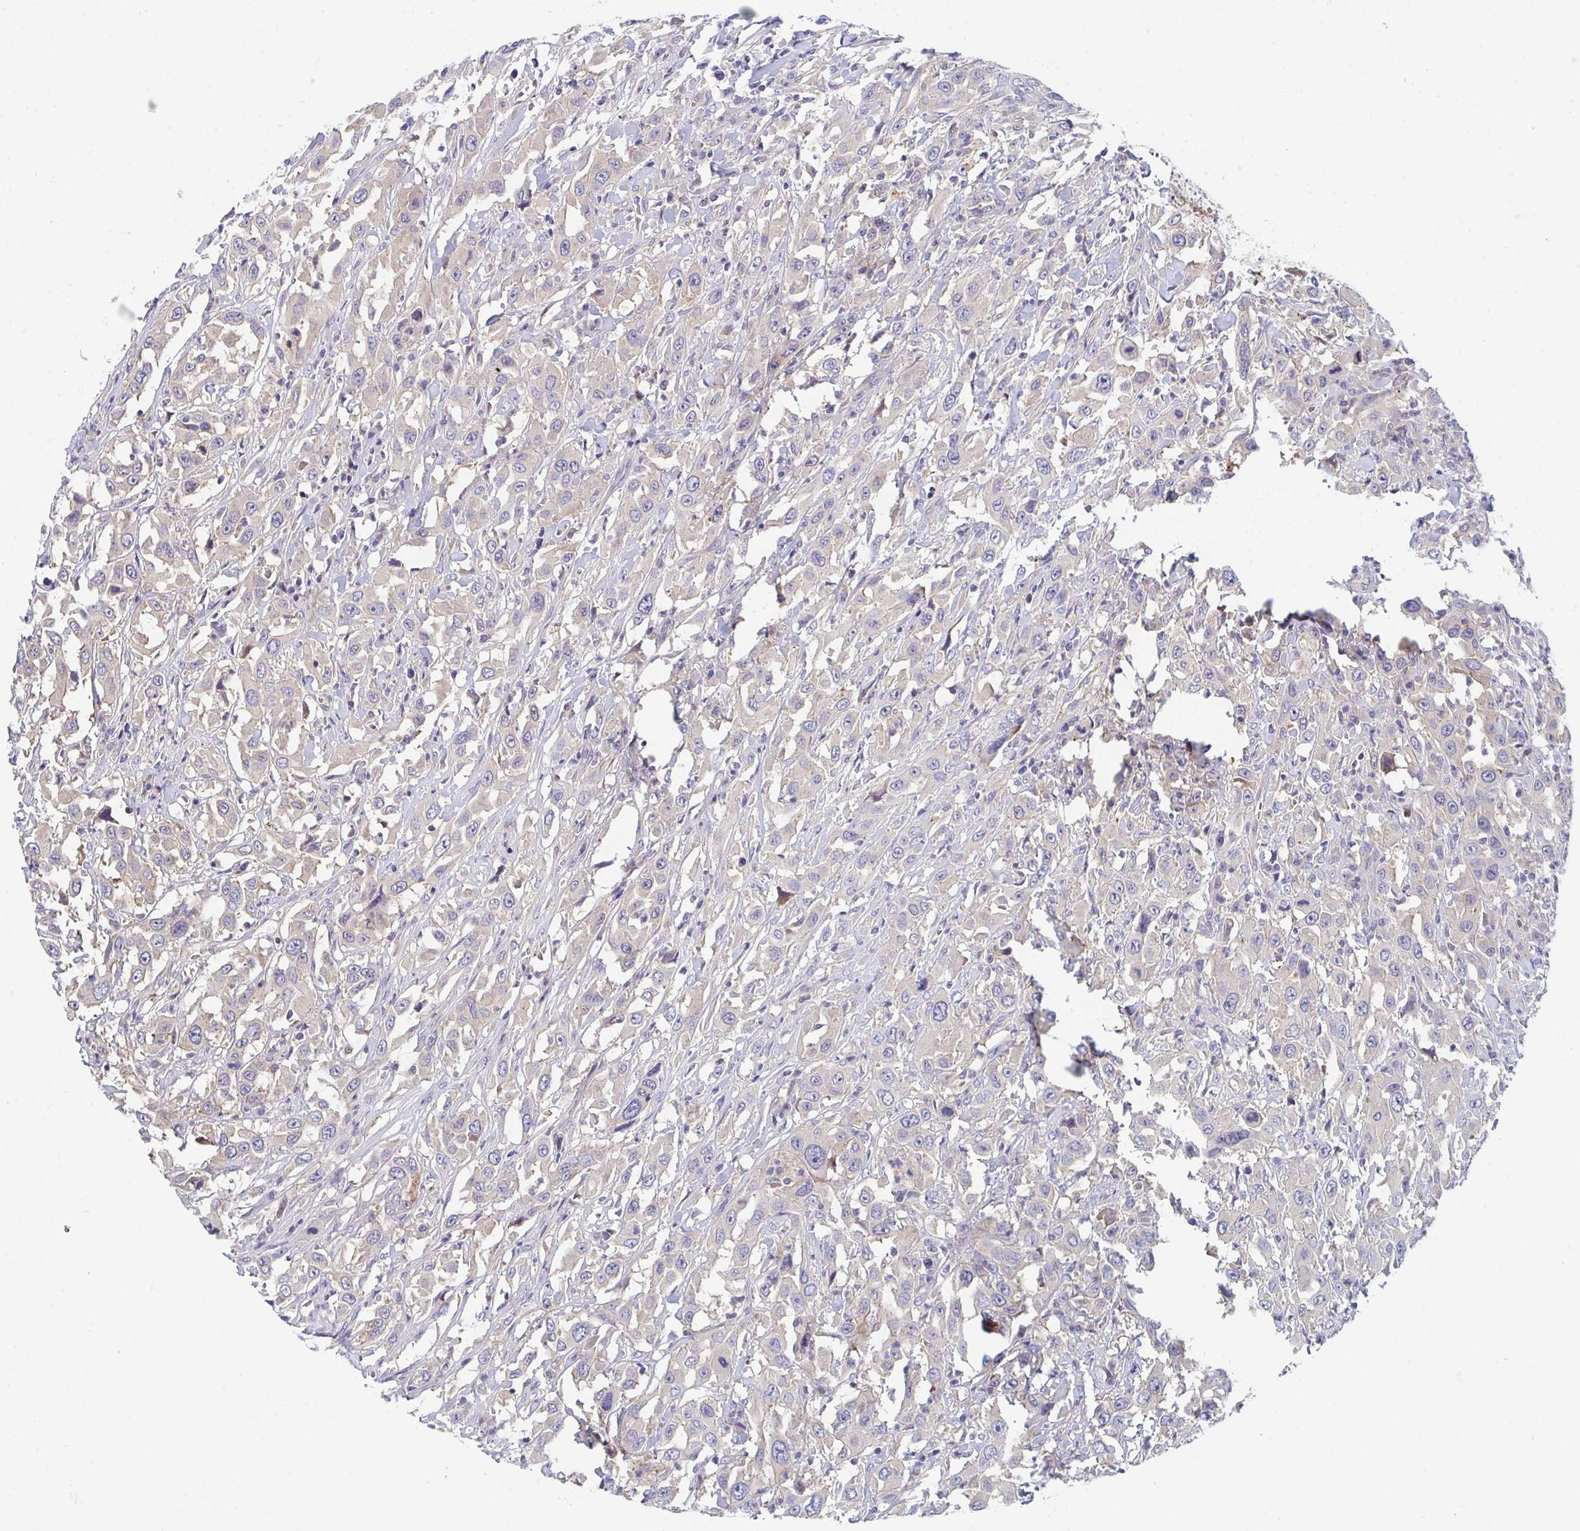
{"staining": {"intensity": "weak", "quantity": "<25%", "location": "cytoplasmic/membranous"}, "tissue": "urothelial cancer", "cell_type": "Tumor cells", "image_type": "cancer", "snomed": [{"axis": "morphology", "description": "Urothelial carcinoma, High grade"}, {"axis": "topography", "description": "Urinary bladder"}], "caption": "This photomicrograph is of urothelial cancer stained with immunohistochemistry (IHC) to label a protein in brown with the nuclei are counter-stained blue. There is no positivity in tumor cells.", "gene": "P2RX3", "patient": {"sex": "male", "age": 61}}